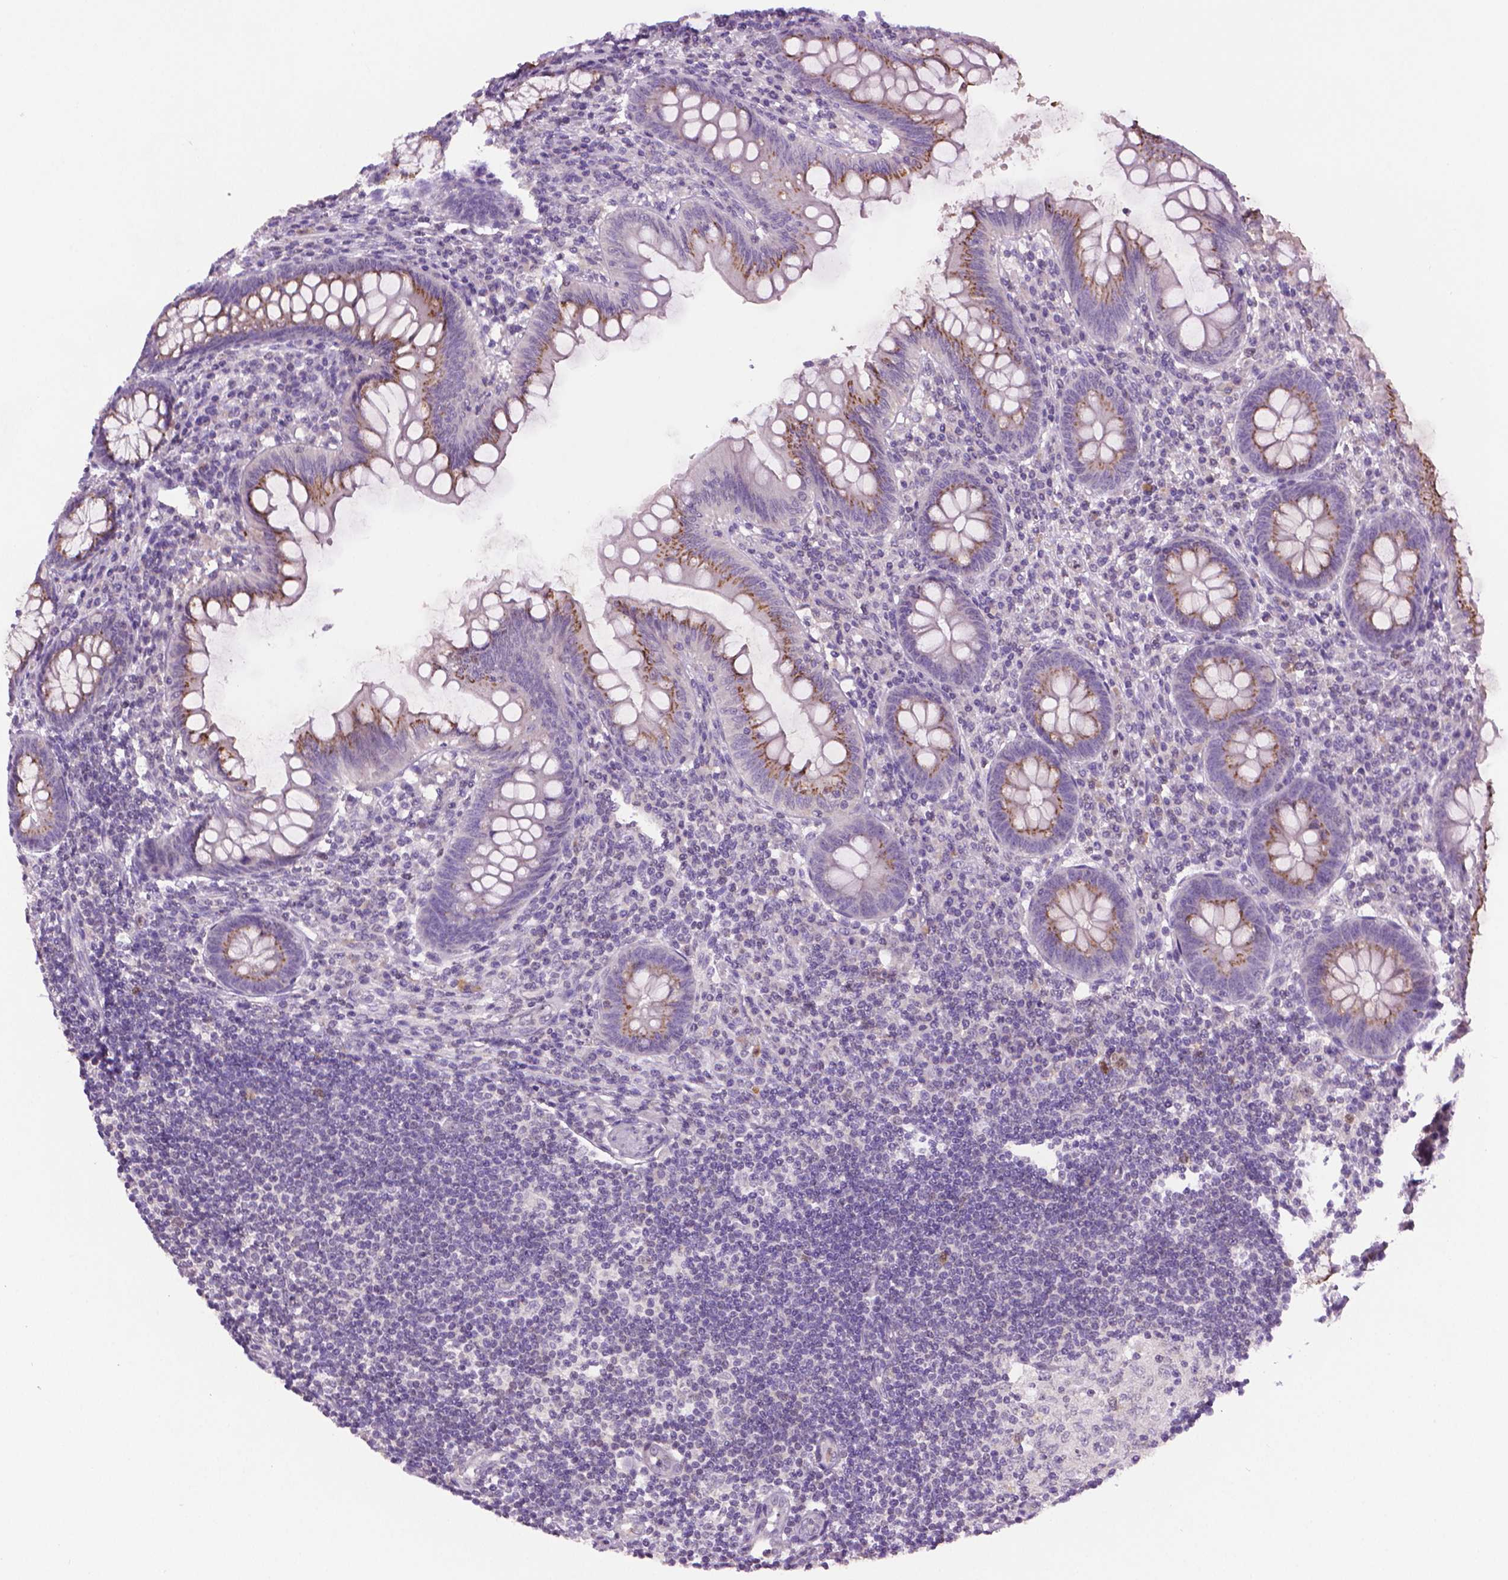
{"staining": {"intensity": "moderate", "quantity": "25%-75%", "location": "cytoplasmic/membranous"}, "tissue": "appendix", "cell_type": "Glandular cells", "image_type": "normal", "snomed": [{"axis": "morphology", "description": "Normal tissue, NOS"}, {"axis": "topography", "description": "Appendix"}], "caption": "A histopathology image of human appendix stained for a protein displays moderate cytoplasmic/membranous brown staining in glandular cells. (DAB (3,3'-diaminobenzidine) = brown stain, brightfield microscopy at high magnification).", "gene": "CDKN2D", "patient": {"sex": "female", "age": 57}}